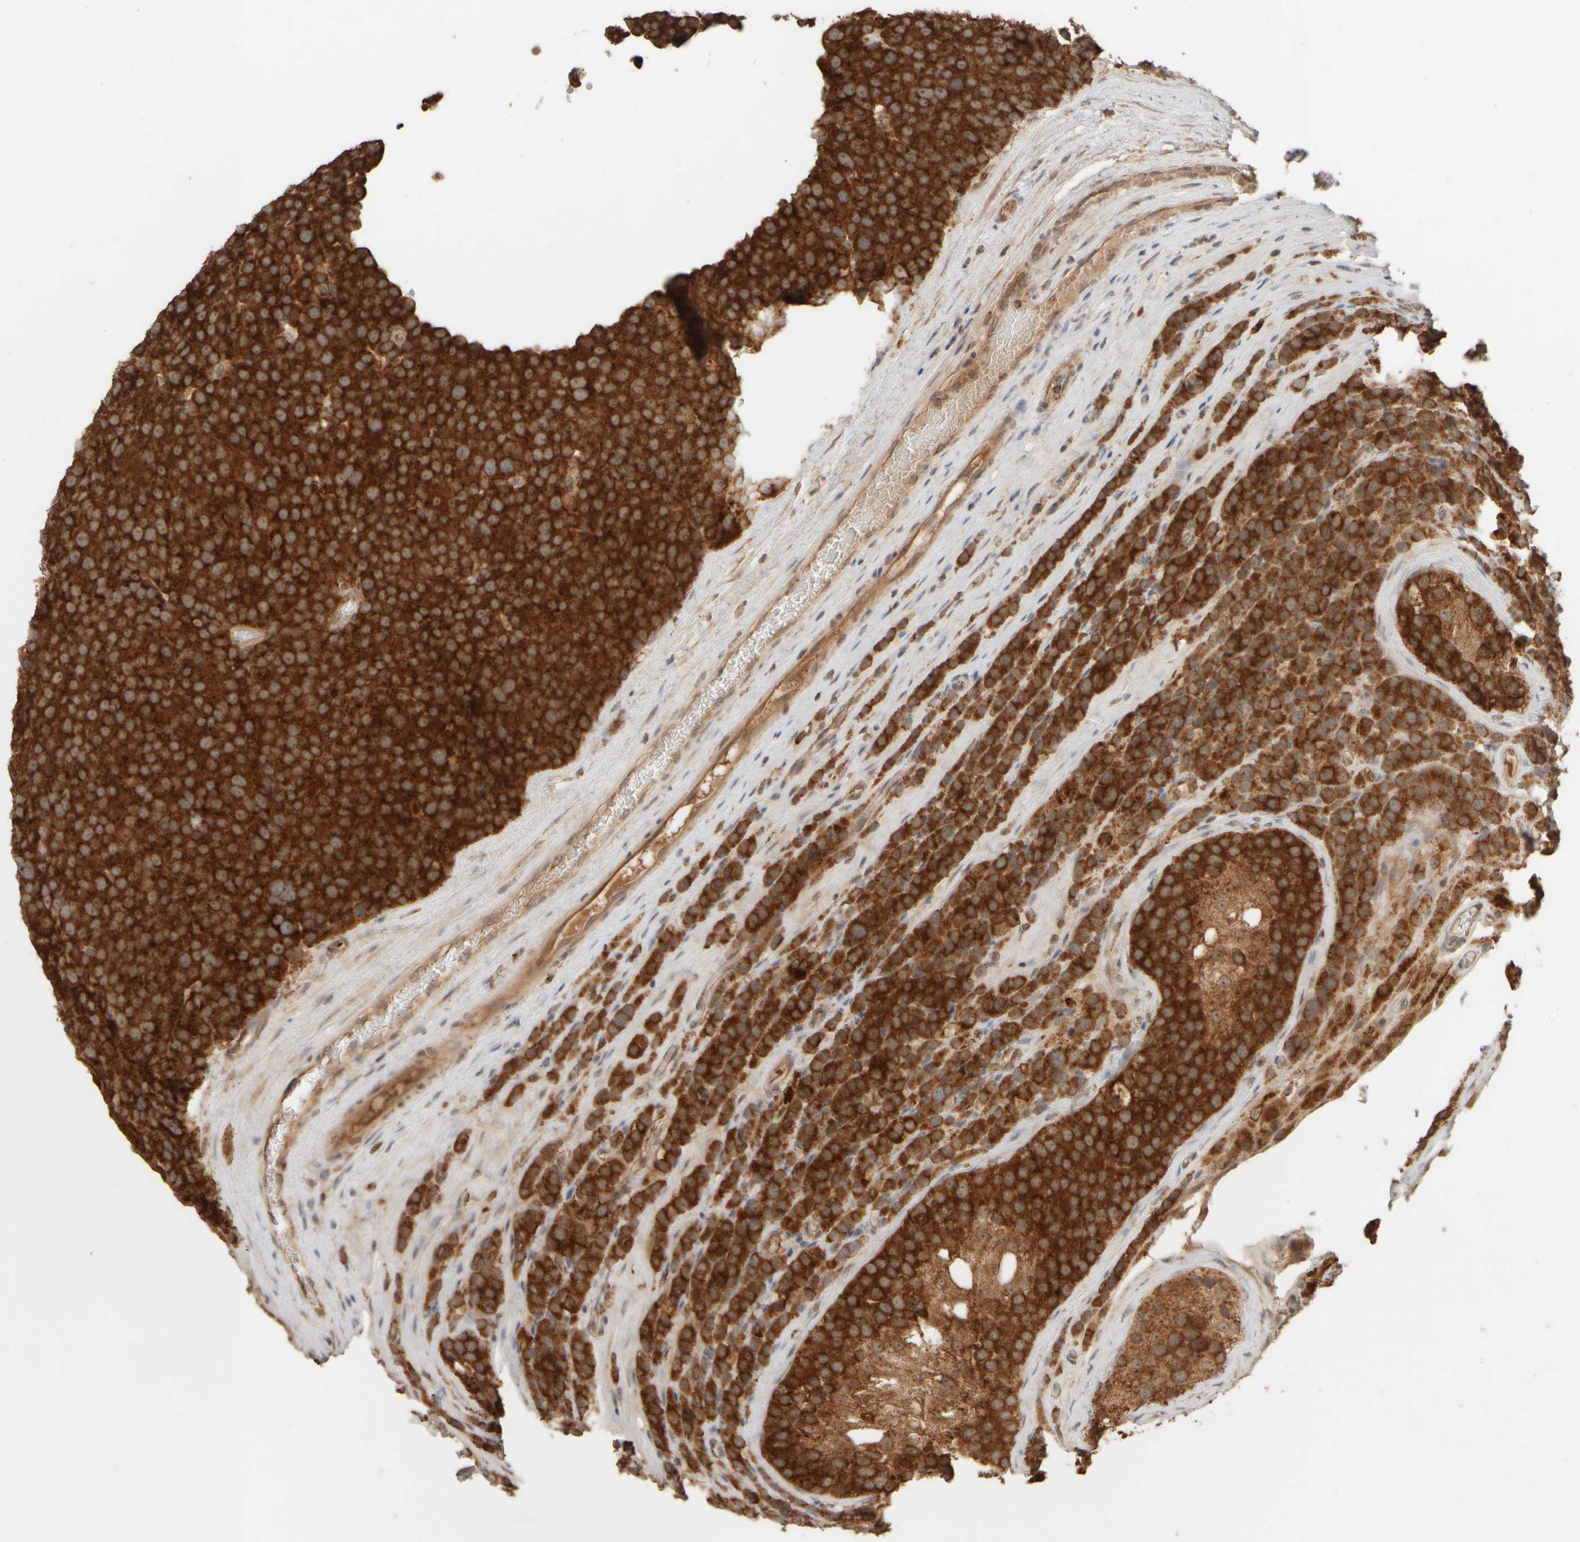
{"staining": {"intensity": "strong", "quantity": ">75%", "location": "cytoplasmic/membranous"}, "tissue": "testis cancer", "cell_type": "Tumor cells", "image_type": "cancer", "snomed": [{"axis": "morphology", "description": "Seminoma, NOS"}, {"axis": "topography", "description": "Testis"}], "caption": "Protein analysis of testis cancer (seminoma) tissue exhibits strong cytoplasmic/membranous expression in about >75% of tumor cells.", "gene": "EIF2B3", "patient": {"sex": "male", "age": 71}}